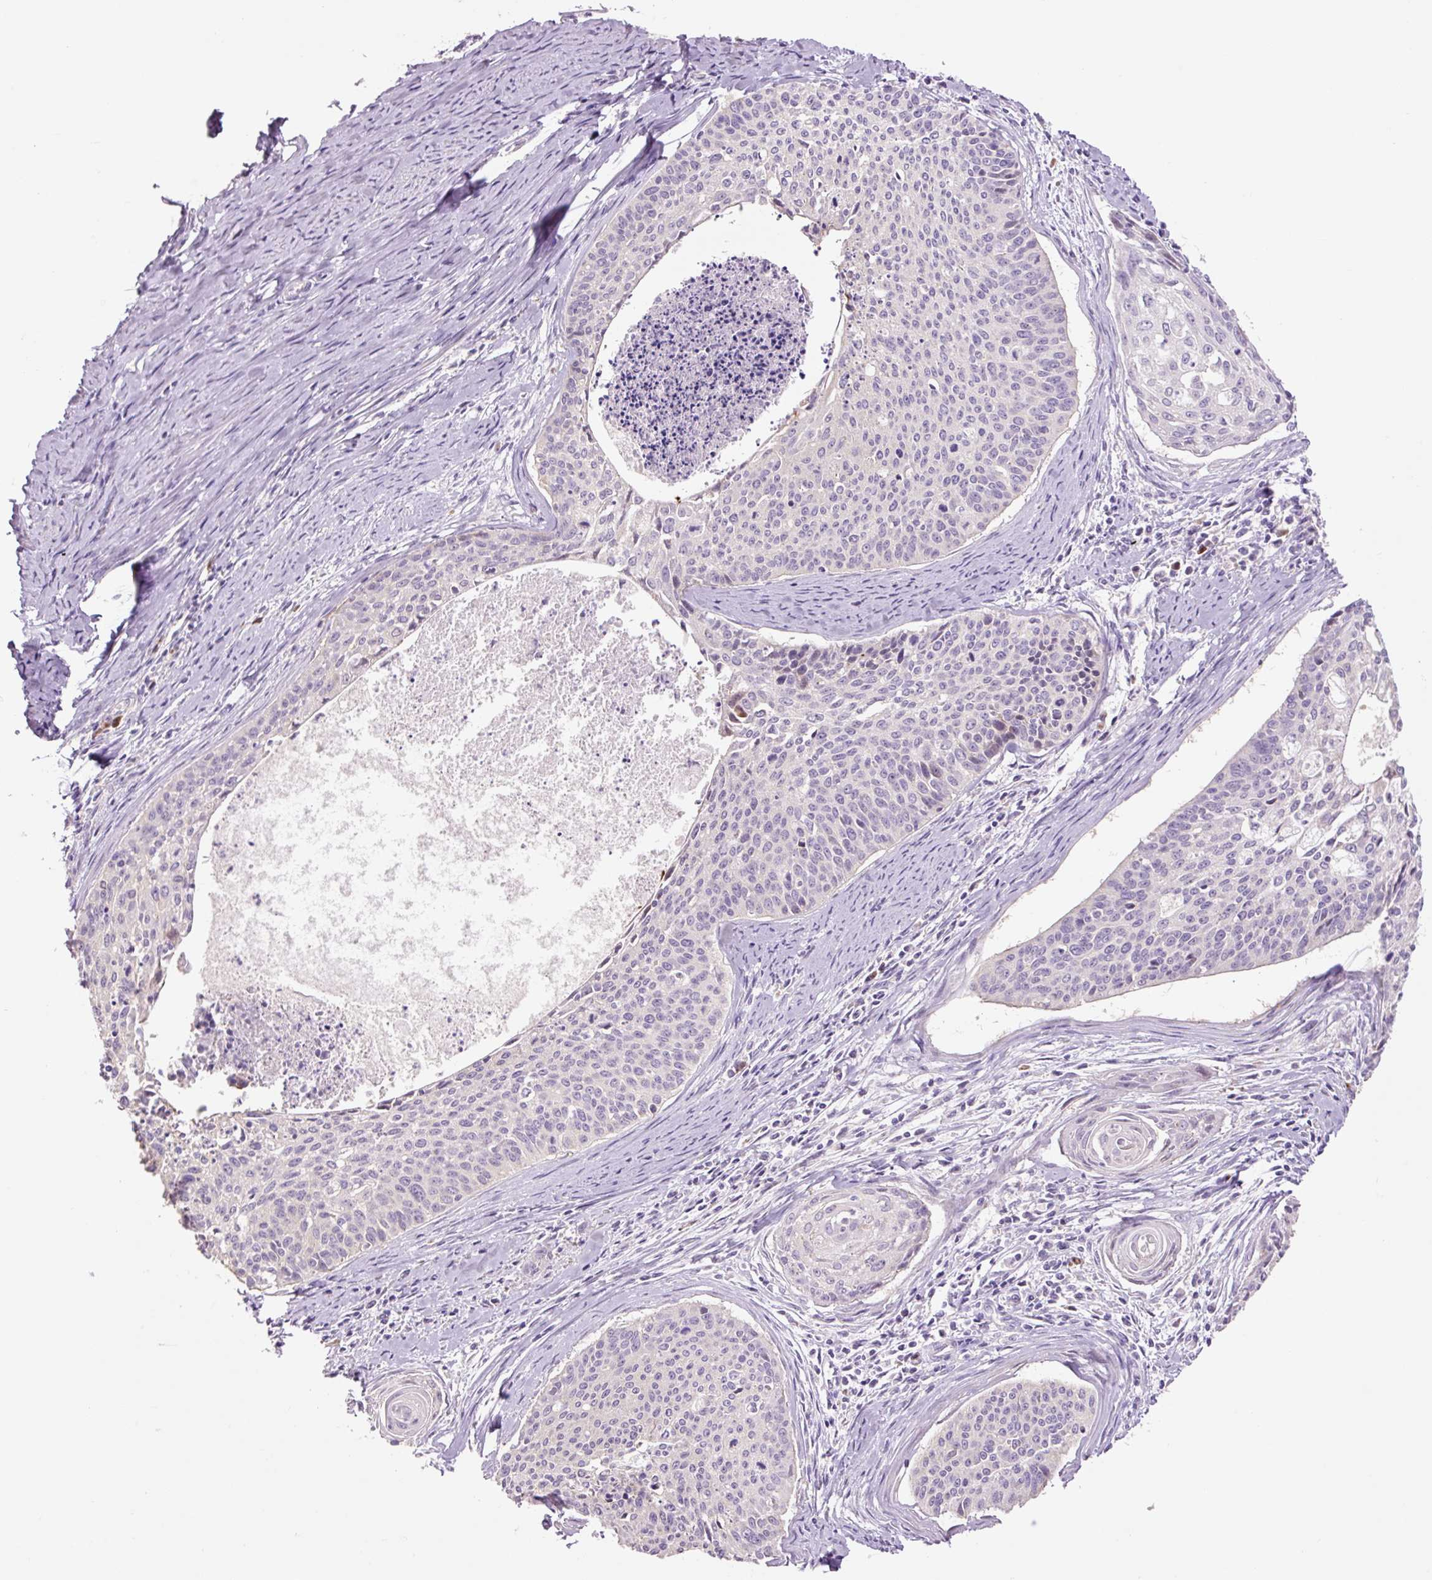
{"staining": {"intensity": "weak", "quantity": "<25%", "location": "cytoplasmic/membranous"}, "tissue": "cervical cancer", "cell_type": "Tumor cells", "image_type": "cancer", "snomed": [{"axis": "morphology", "description": "Squamous cell carcinoma, NOS"}, {"axis": "topography", "description": "Cervix"}], "caption": "This is a histopathology image of IHC staining of cervical cancer, which shows no positivity in tumor cells.", "gene": "HAX1", "patient": {"sex": "female", "age": 55}}